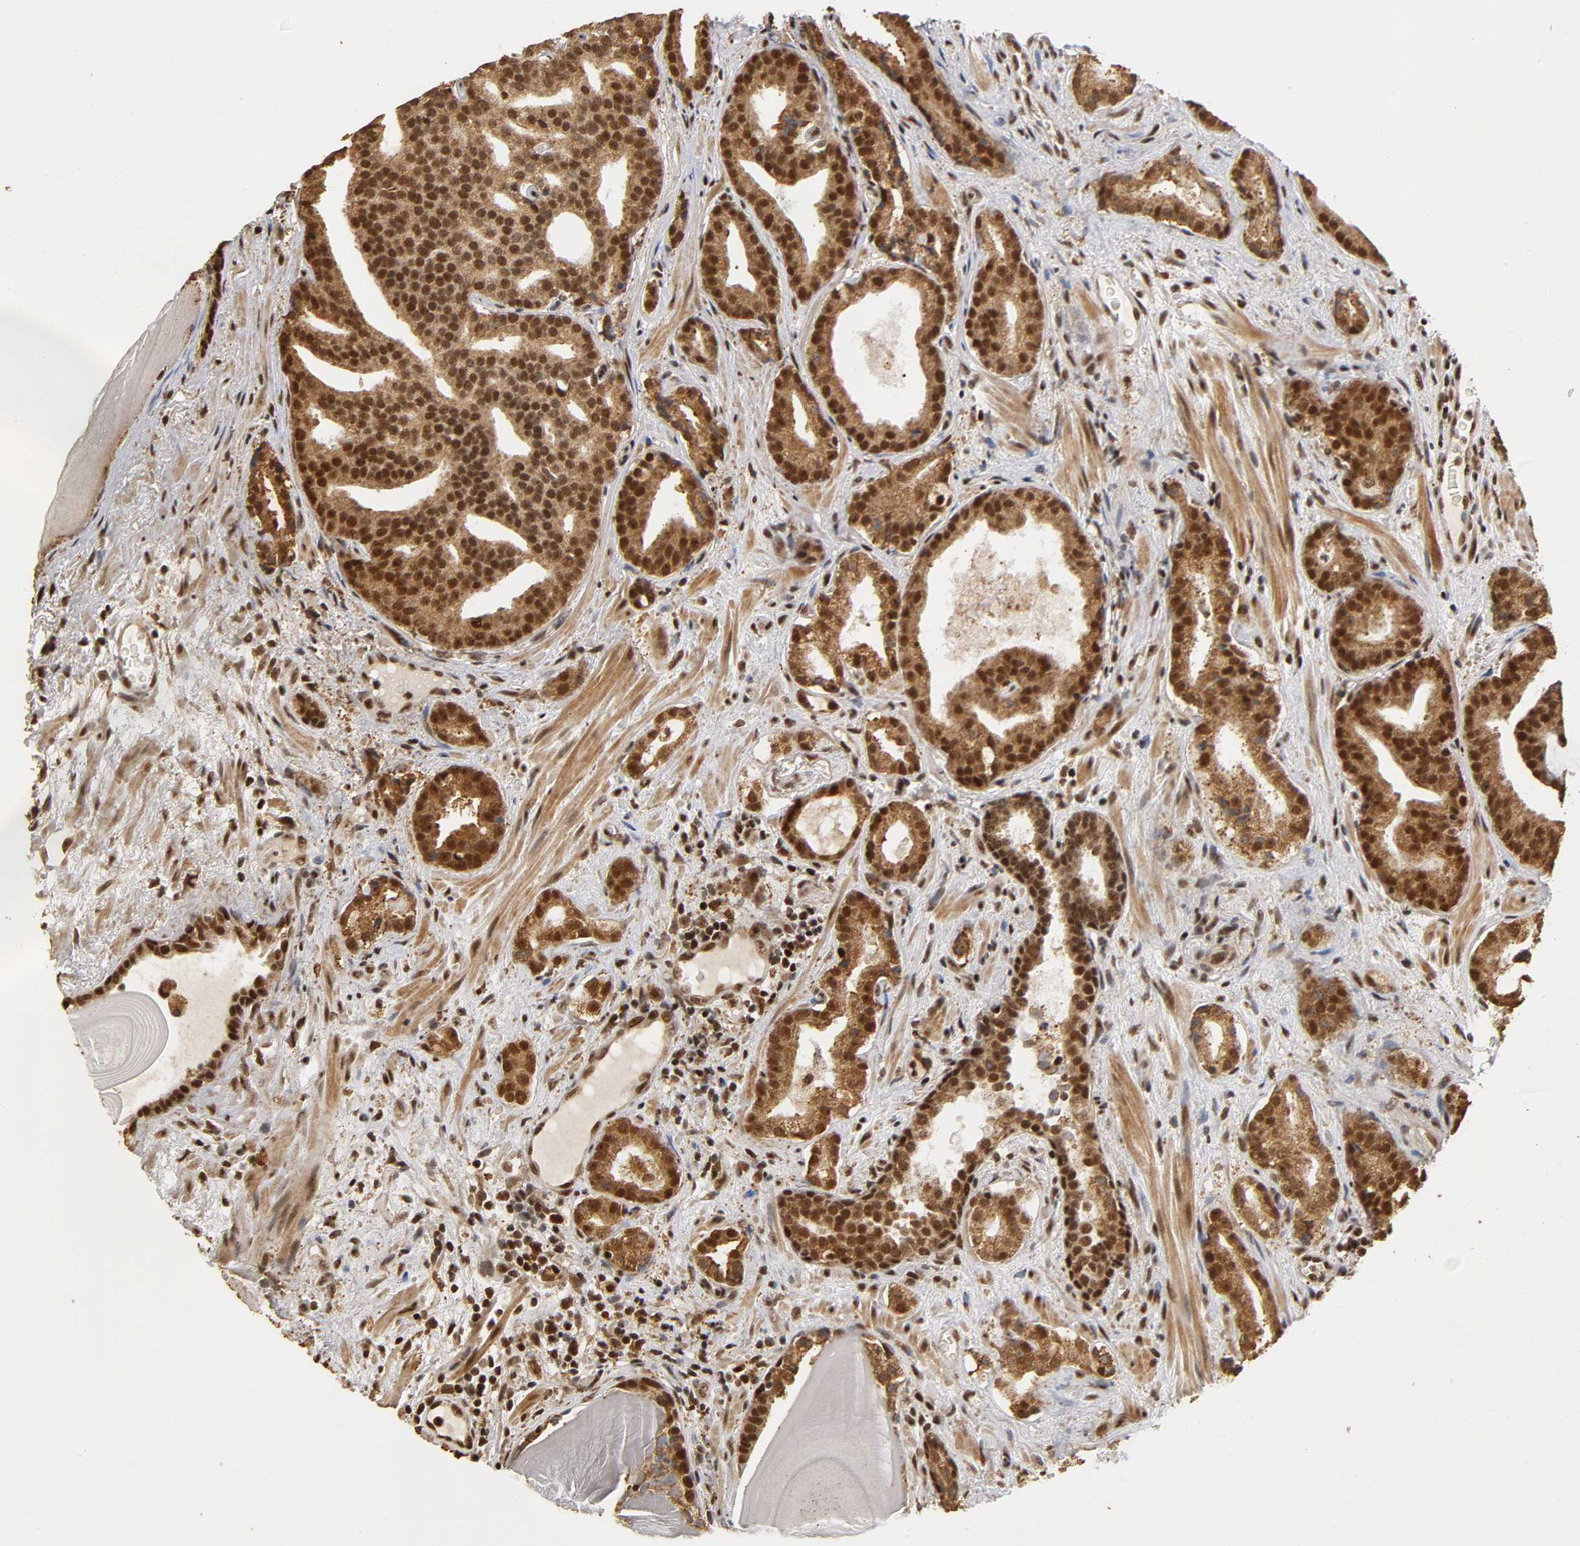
{"staining": {"intensity": "strong", "quantity": ">75%", "location": "cytoplasmic/membranous,nuclear"}, "tissue": "prostate cancer", "cell_type": "Tumor cells", "image_type": "cancer", "snomed": [{"axis": "morphology", "description": "Adenocarcinoma, Low grade"}, {"axis": "topography", "description": "Prostate"}], "caption": "Prostate cancer (adenocarcinoma (low-grade)) stained for a protein (brown) reveals strong cytoplasmic/membranous and nuclear positive staining in approximately >75% of tumor cells.", "gene": "RNF122", "patient": {"sex": "male", "age": 63}}